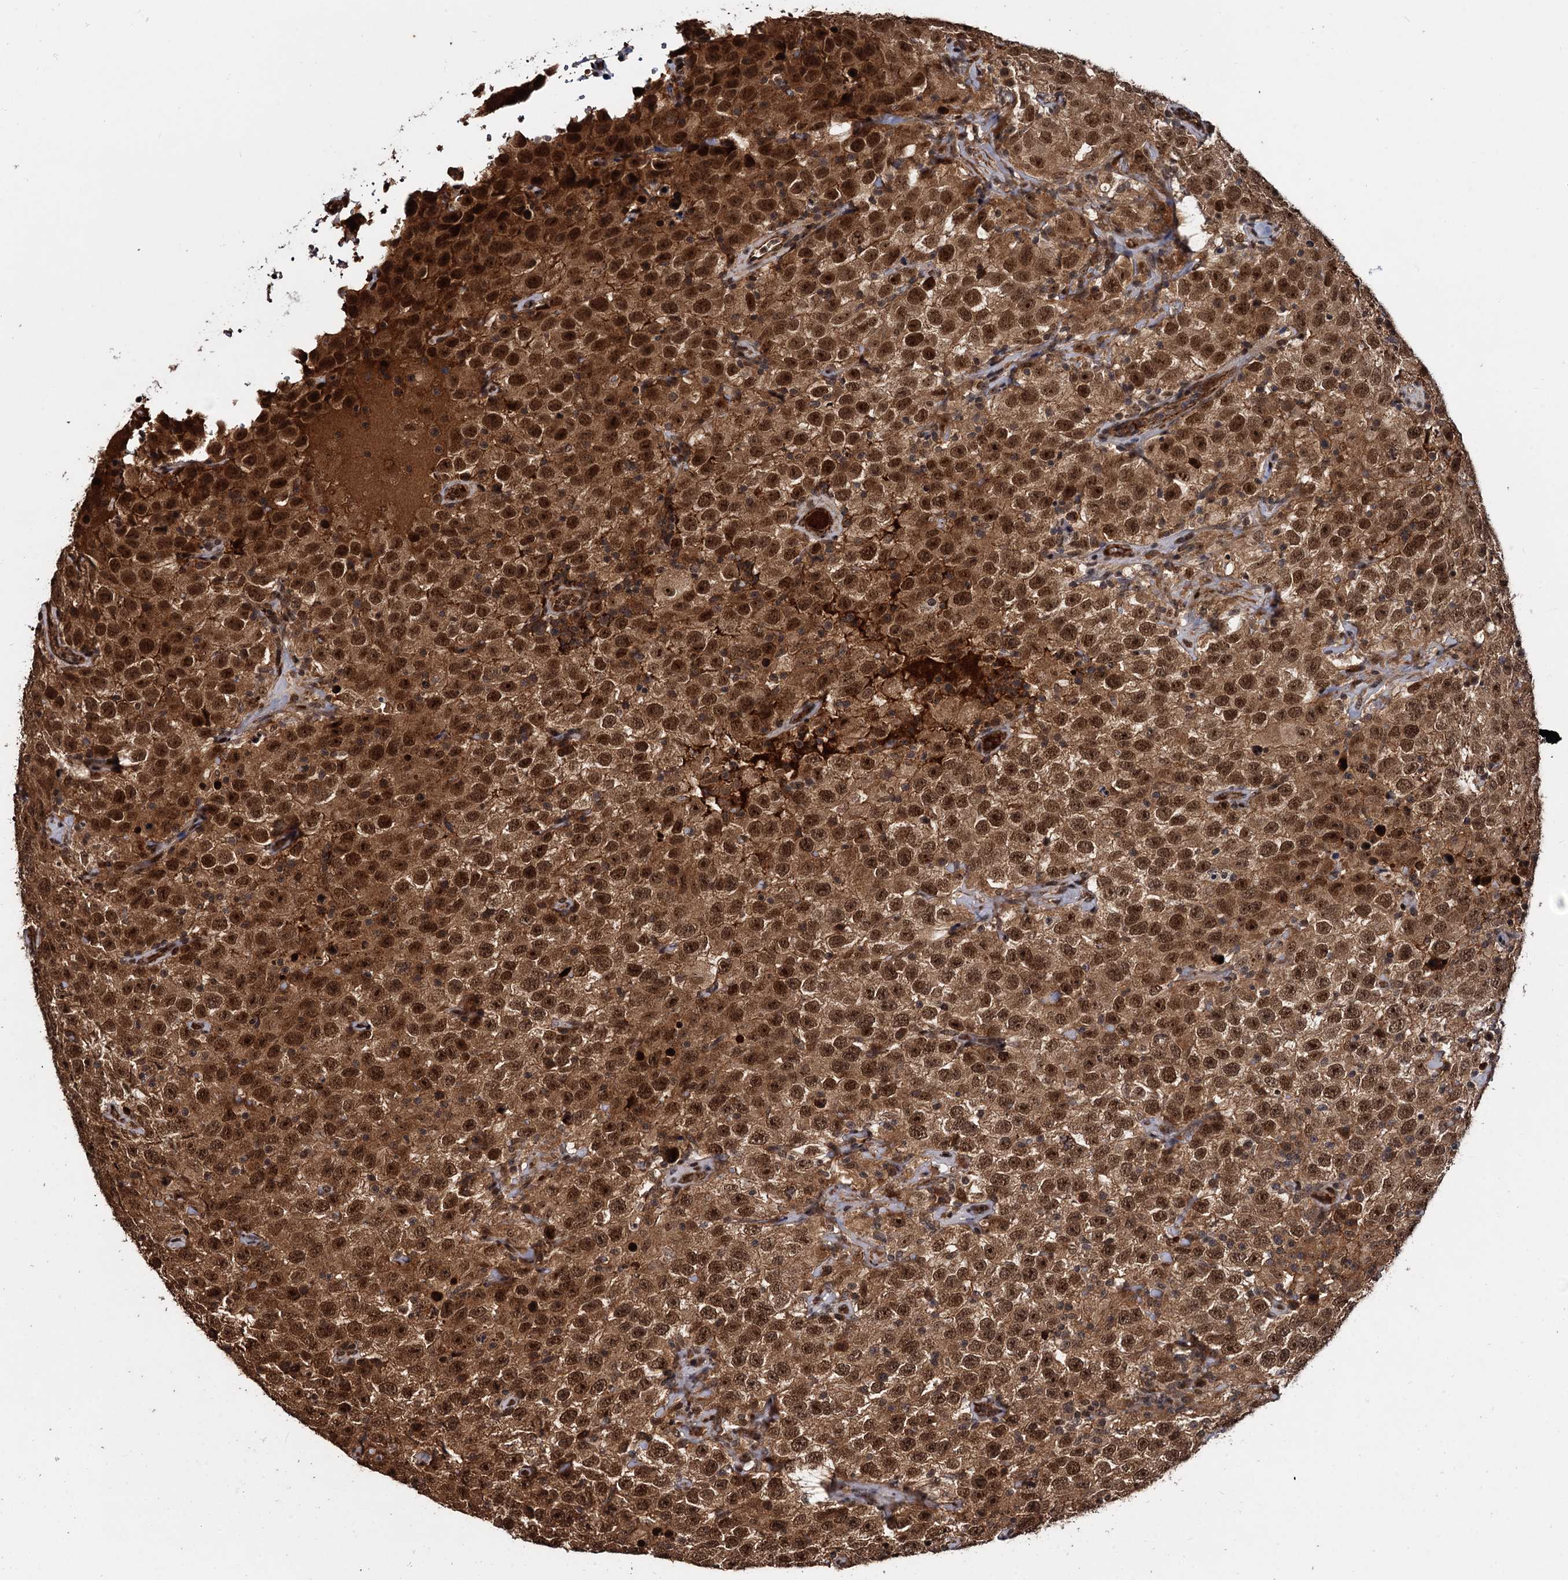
{"staining": {"intensity": "moderate", "quantity": ">75%", "location": "cytoplasmic/membranous,nuclear"}, "tissue": "testis cancer", "cell_type": "Tumor cells", "image_type": "cancer", "snomed": [{"axis": "morphology", "description": "Seminoma, NOS"}, {"axis": "topography", "description": "Testis"}], "caption": "The image reveals immunohistochemical staining of testis cancer. There is moderate cytoplasmic/membranous and nuclear expression is seen in about >75% of tumor cells. The staining was performed using DAB, with brown indicating positive protein expression. Nuclei are stained blue with hematoxylin.", "gene": "CEP192", "patient": {"sex": "male", "age": 41}}